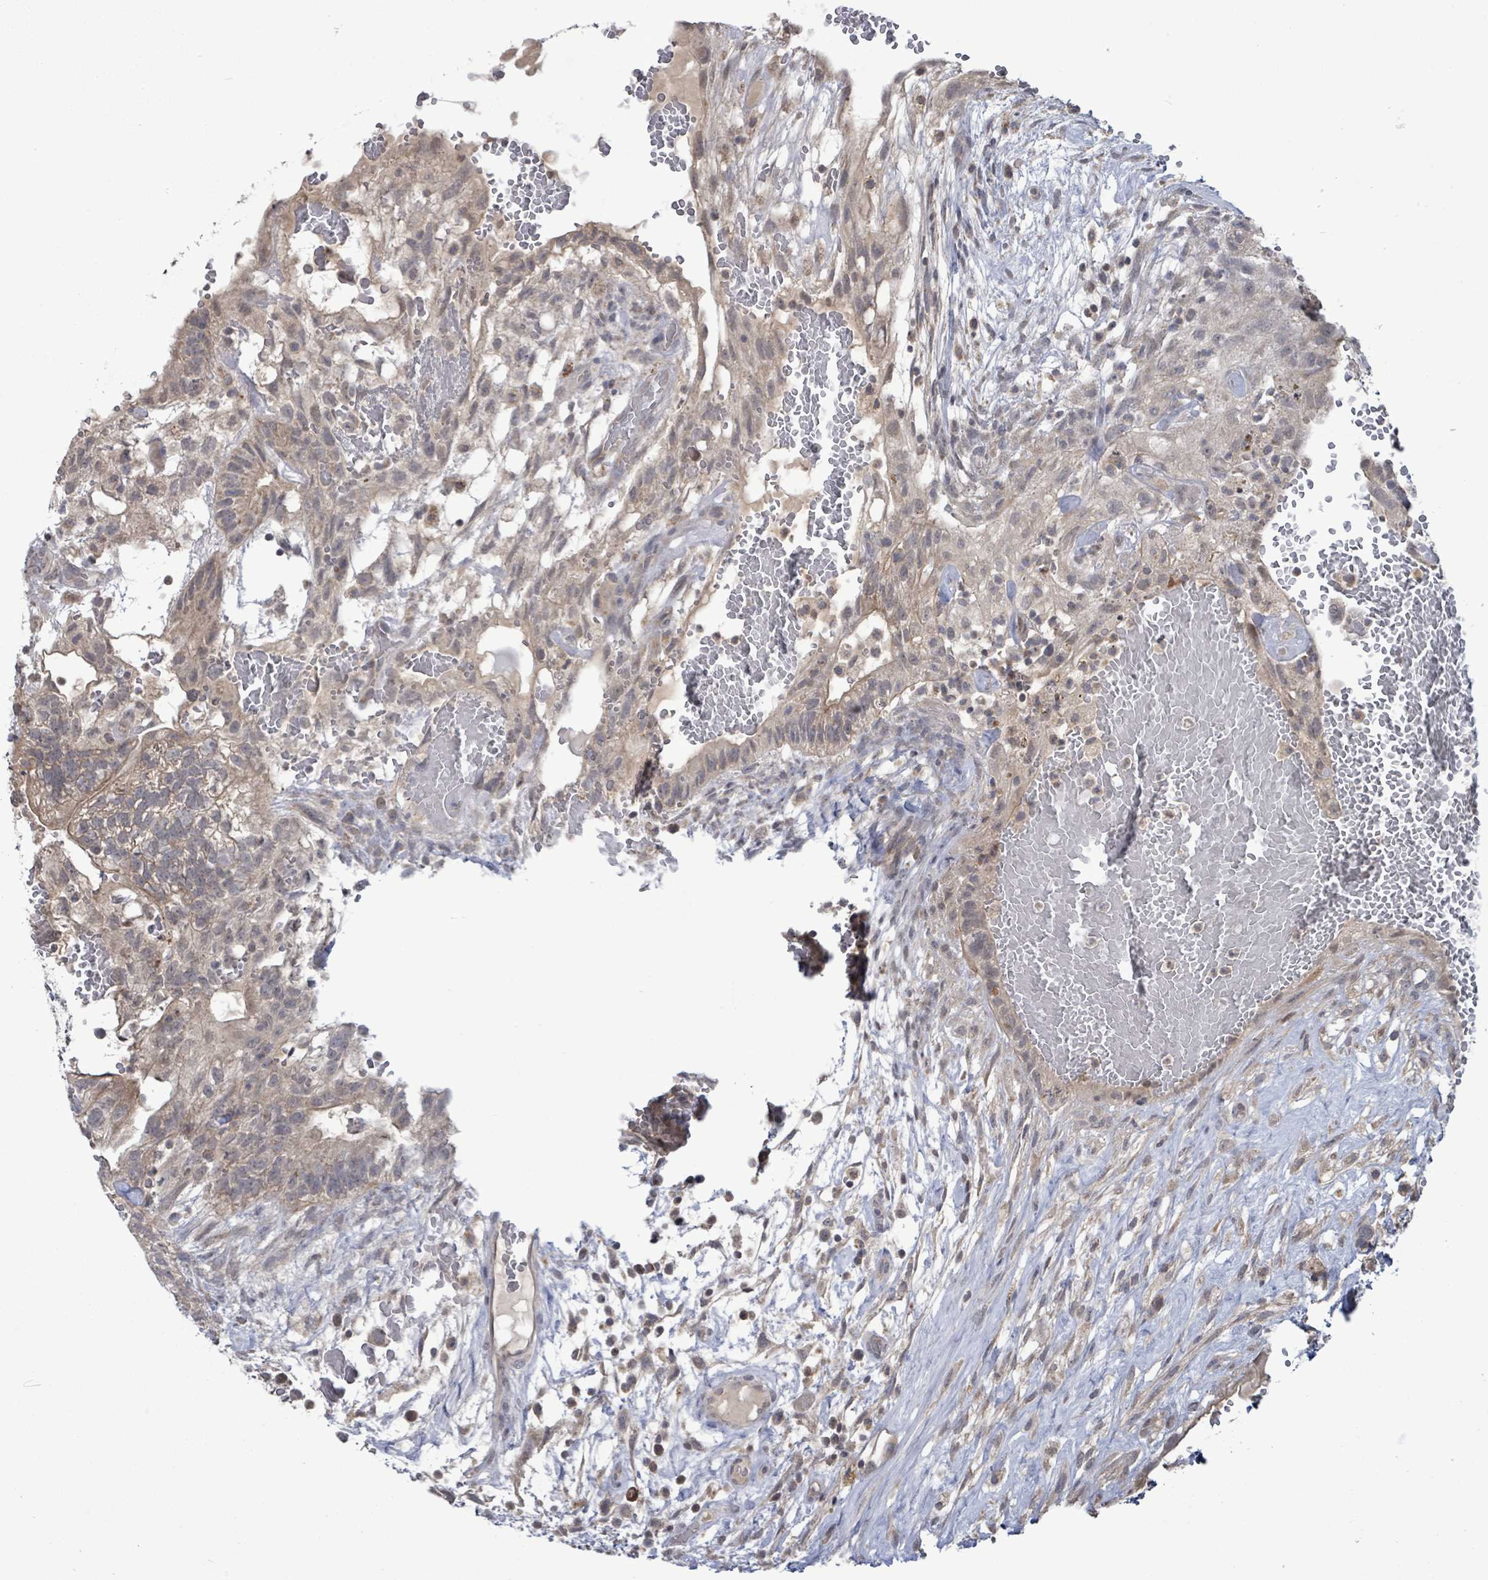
{"staining": {"intensity": "weak", "quantity": "25%-75%", "location": "cytoplasmic/membranous"}, "tissue": "testis cancer", "cell_type": "Tumor cells", "image_type": "cancer", "snomed": [{"axis": "morphology", "description": "Normal tissue, NOS"}, {"axis": "morphology", "description": "Carcinoma, Embryonal, NOS"}, {"axis": "topography", "description": "Testis"}], "caption": "This image shows embryonal carcinoma (testis) stained with immunohistochemistry (IHC) to label a protein in brown. The cytoplasmic/membranous of tumor cells show weak positivity for the protein. Nuclei are counter-stained blue.", "gene": "COQ10B", "patient": {"sex": "male", "age": 32}}